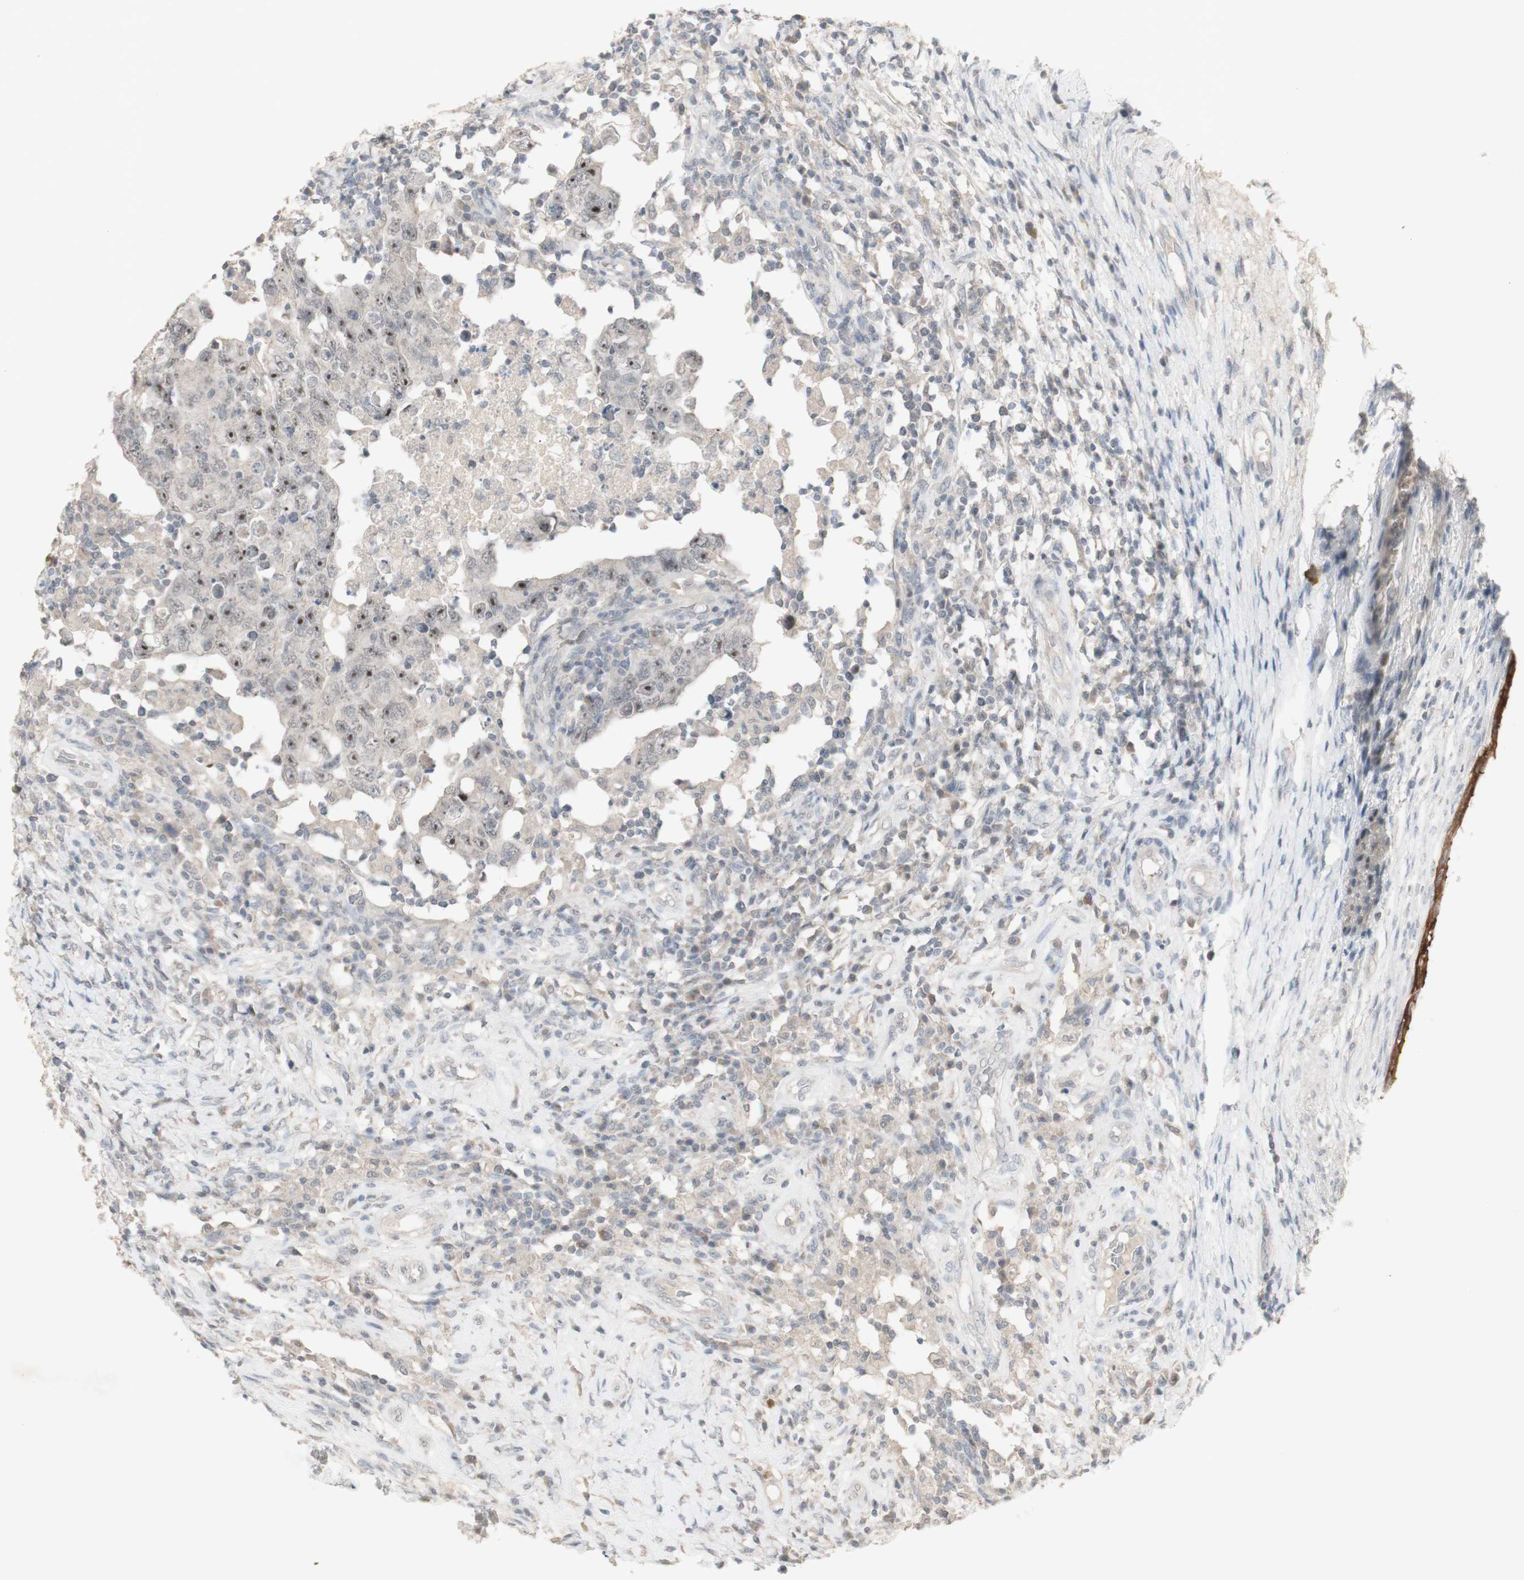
{"staining": {"intensity": "moderate", "quantity": "25%-75%", "location": "cytoplasmic/membranous,nuclear"}, "tissue": "testis cancer", "cell_type": "Tumor cells", "image_type": "cancer", "snomed": [{"axis": "morphology", "description": "Carcinoma, Embryonal, NOS"}, {"axis": "topography", "description": "Testis"}], "caption": "Approximately 25%-75% of tumor cells in human embryonal carcinoma (testis) show moderate cytoplasmic/membranous and nuclear protein positivity as visualized by brown immunohistochemical staining.", "gene": "C1orf116", "patient": {"sex": "male", "age": 26}}